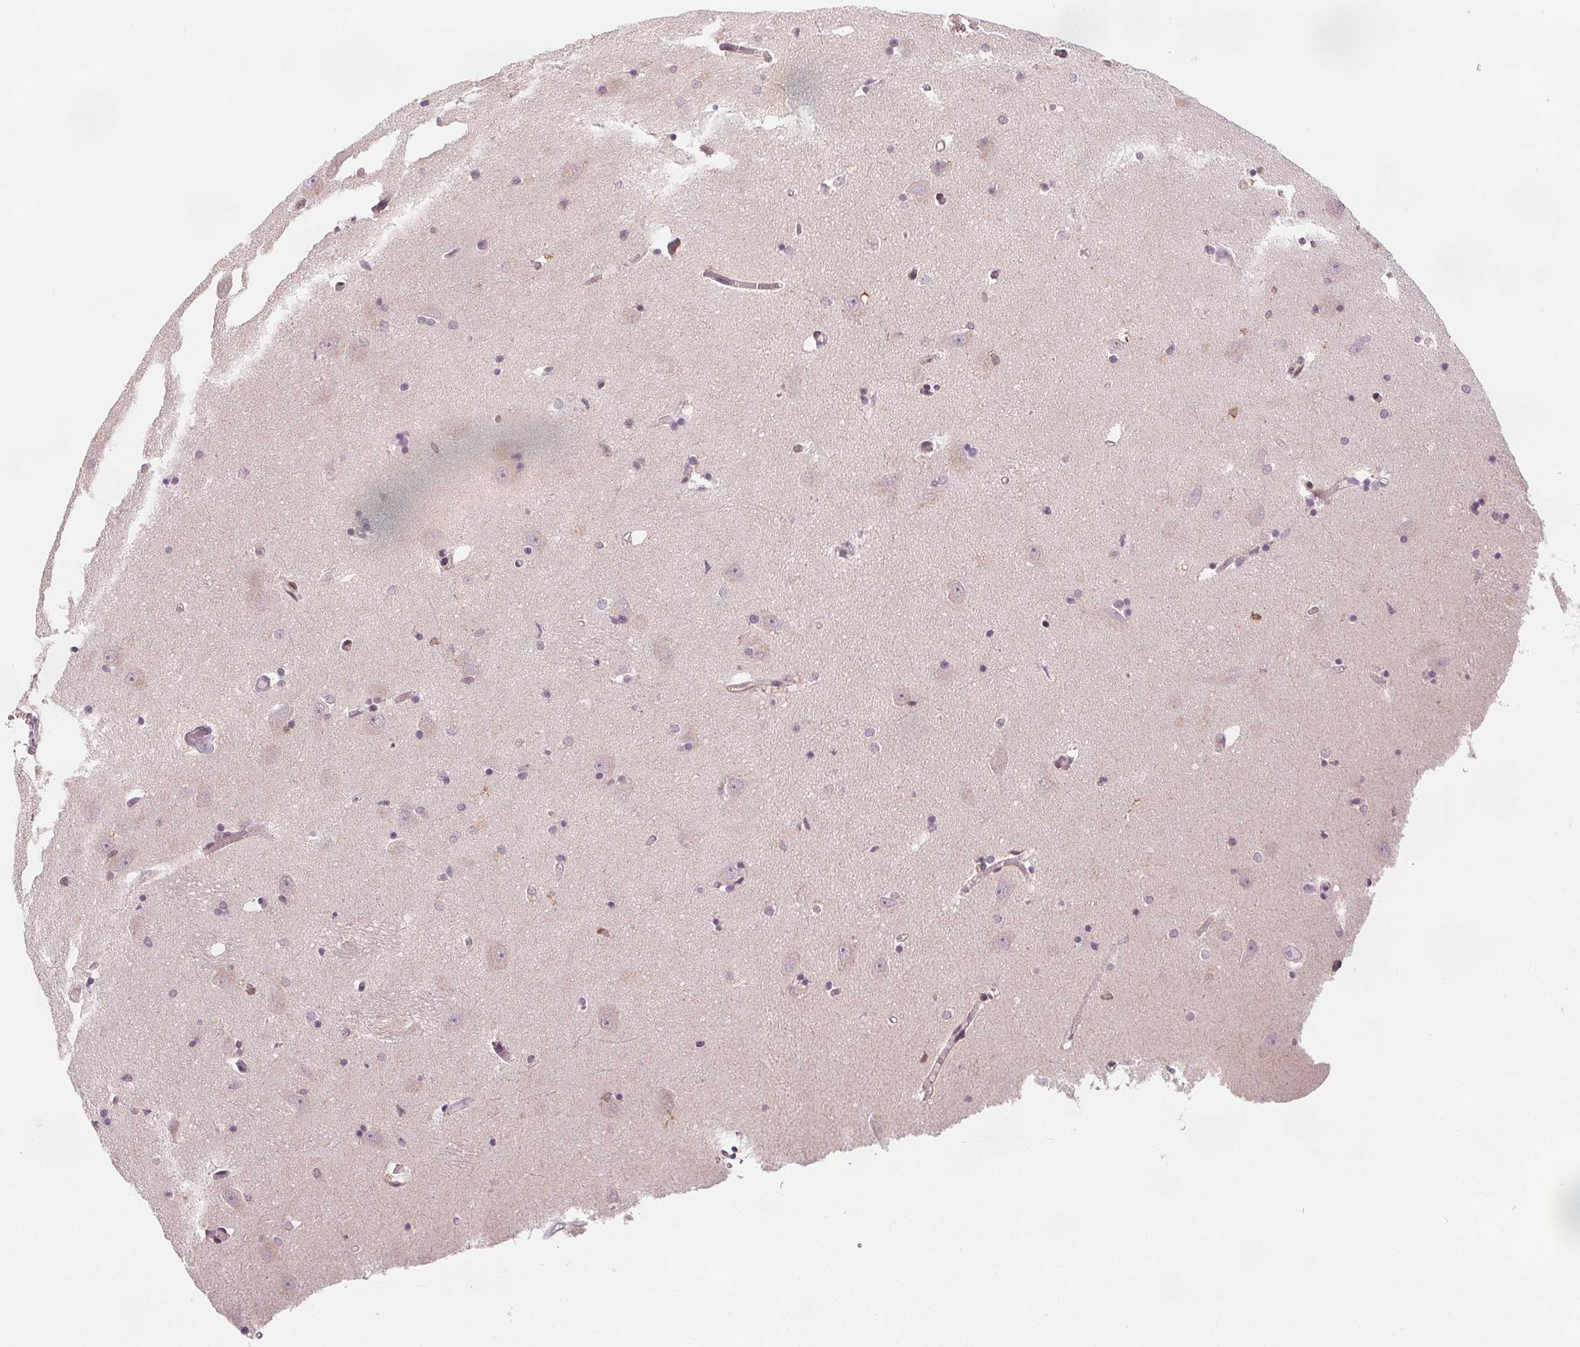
{"staining": {"intensity": "moderate", "quantity": "<25%", "location": "cytoplasmic/membranous"}, "tissue": "caudate", "cell_type": "Glial cells", "image_type": "normal", "snomed": [{"axis": "morphology", "description": "Normal tissue, NOS"}, {"axis": "topography", "description": "Lateral ventricle wall"}, {"axis": "topography", "description": "Hippocampus"}], "caption": "Protein expression analysis of normal human caudate reveals moderate cytoplasmic/membranous positivity in approximately <25% of glial cells. (brown staining indicates protein expression, while blue staining denotes nuclei).", "gene": "DIAPH2", "patient": {"sex": "female", "age": 63}}